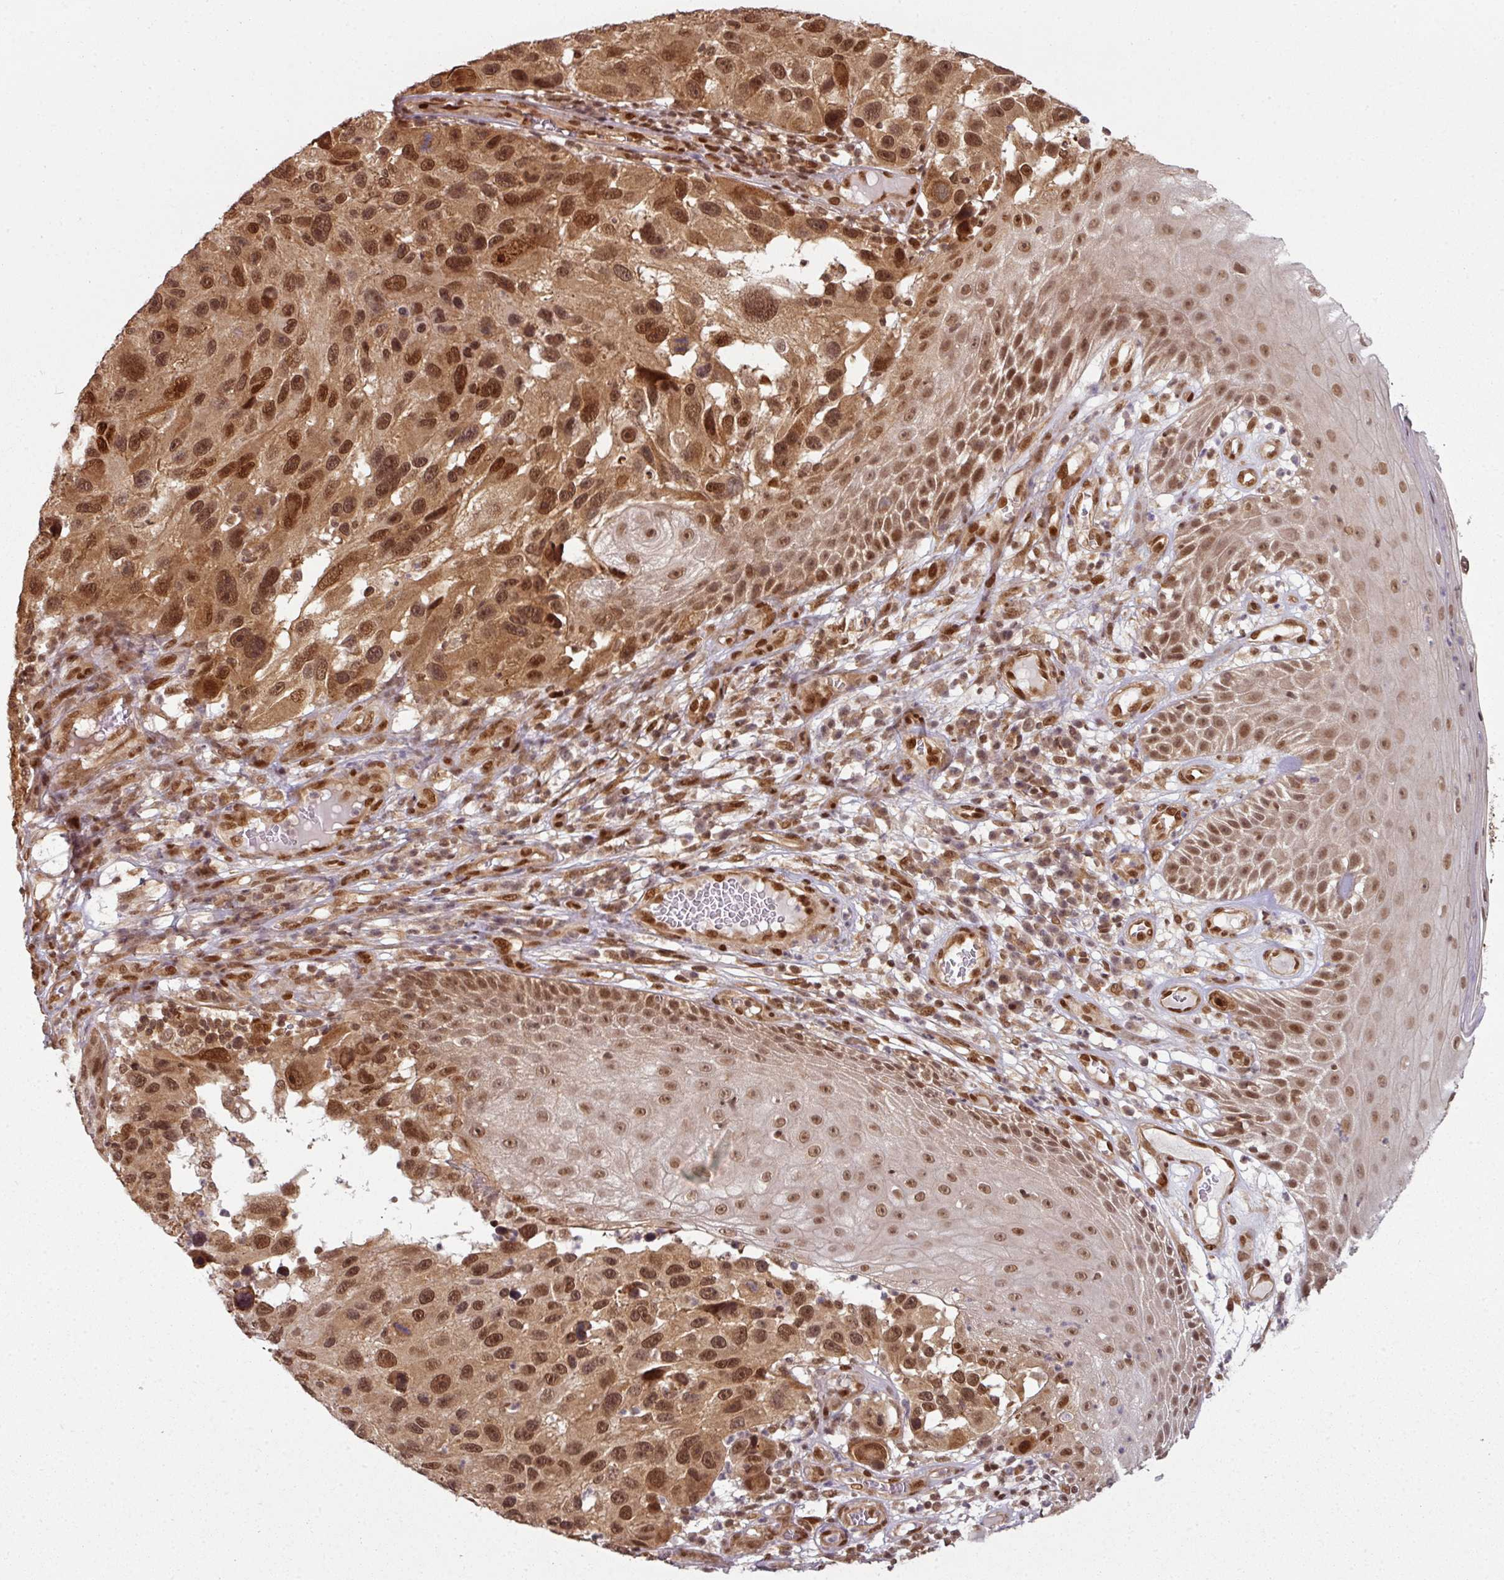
{"staining": {"intensity": "moderate", "quantity": ">75%", "location": "cytoplasmic/membranous,nuclear"}, "tissue": "melanoma", "cell_type": "Tumor cells", "image_type": "cancer", "snomed": [{"axis": "morphology", "description": "Malignant melanoma, NOS"}, {"axis": "topography", "description": "Skin"}], "caption": "Malignant melanoma tissue displays moderate cytoplasmic/membranous and nuclear positivity in about >75% of tumor cells (Stains: DAB in brown, nuclei in blue, Microscopy: brightfield microscopy at high magnification).", "gene": "SIK3", "patient": {"sex": "male", "age": 53}}